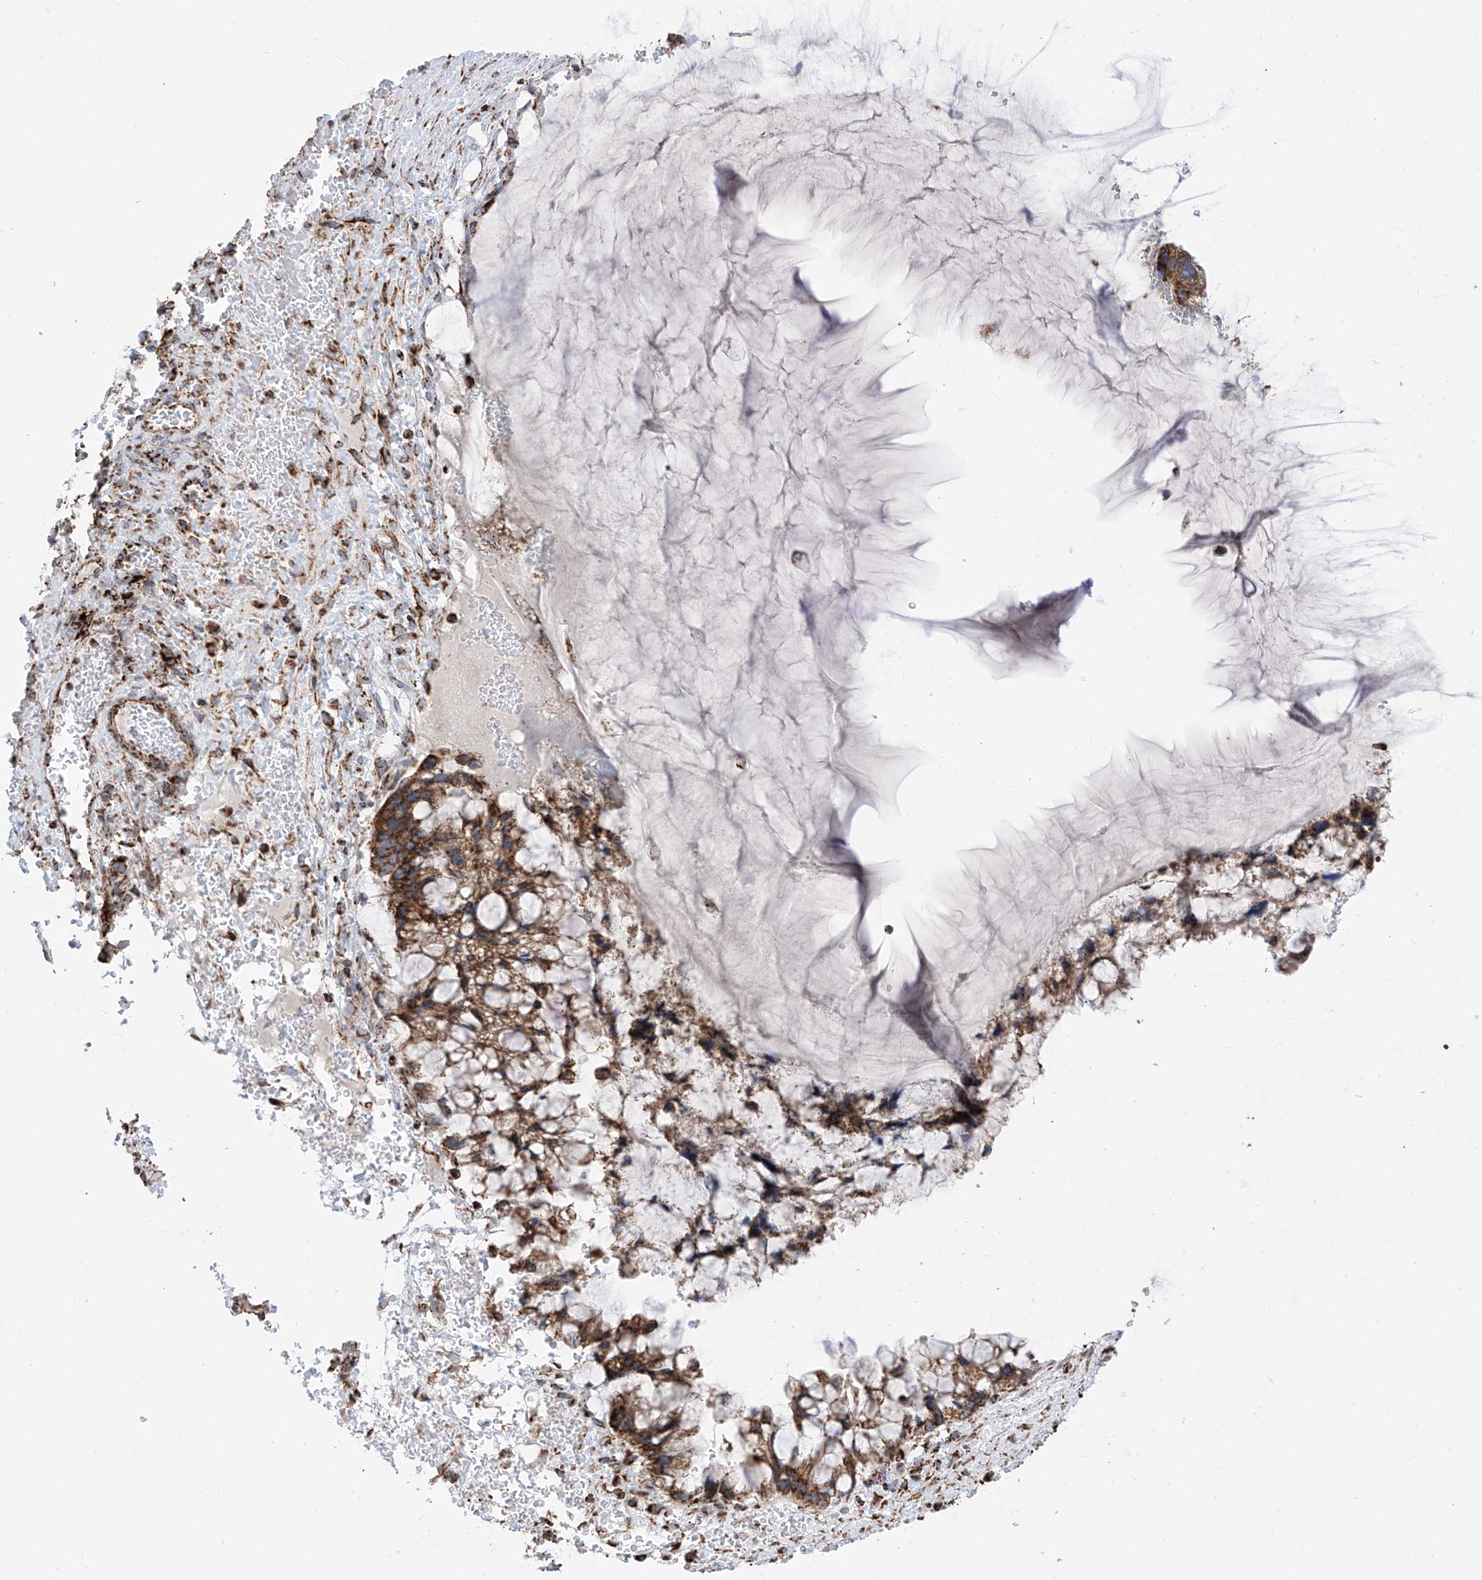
{"staining": {"intensity": "strong", "quantity": ">75%", "location": "cytoplasmic/membranous"}, "tissue": "ovarian cancer", "cell_type": "Tumor cells", "image_type": "cancer", "snomed": [{"axis": "morphology", "description": "Cystadenocarcinoma, mucinous, NOS"}, {"axis": "topography", "description": "Ovary"}], "caption": "DAB immunohistochemical staining of ovarian mucinous cystadenocarcinoma demonstrates strong cytoplasmic/membranous protein positivity in approximately >75% of tumor cells.", "gene": "COX5B", "patient": {"sex": "female", "age": 37}}